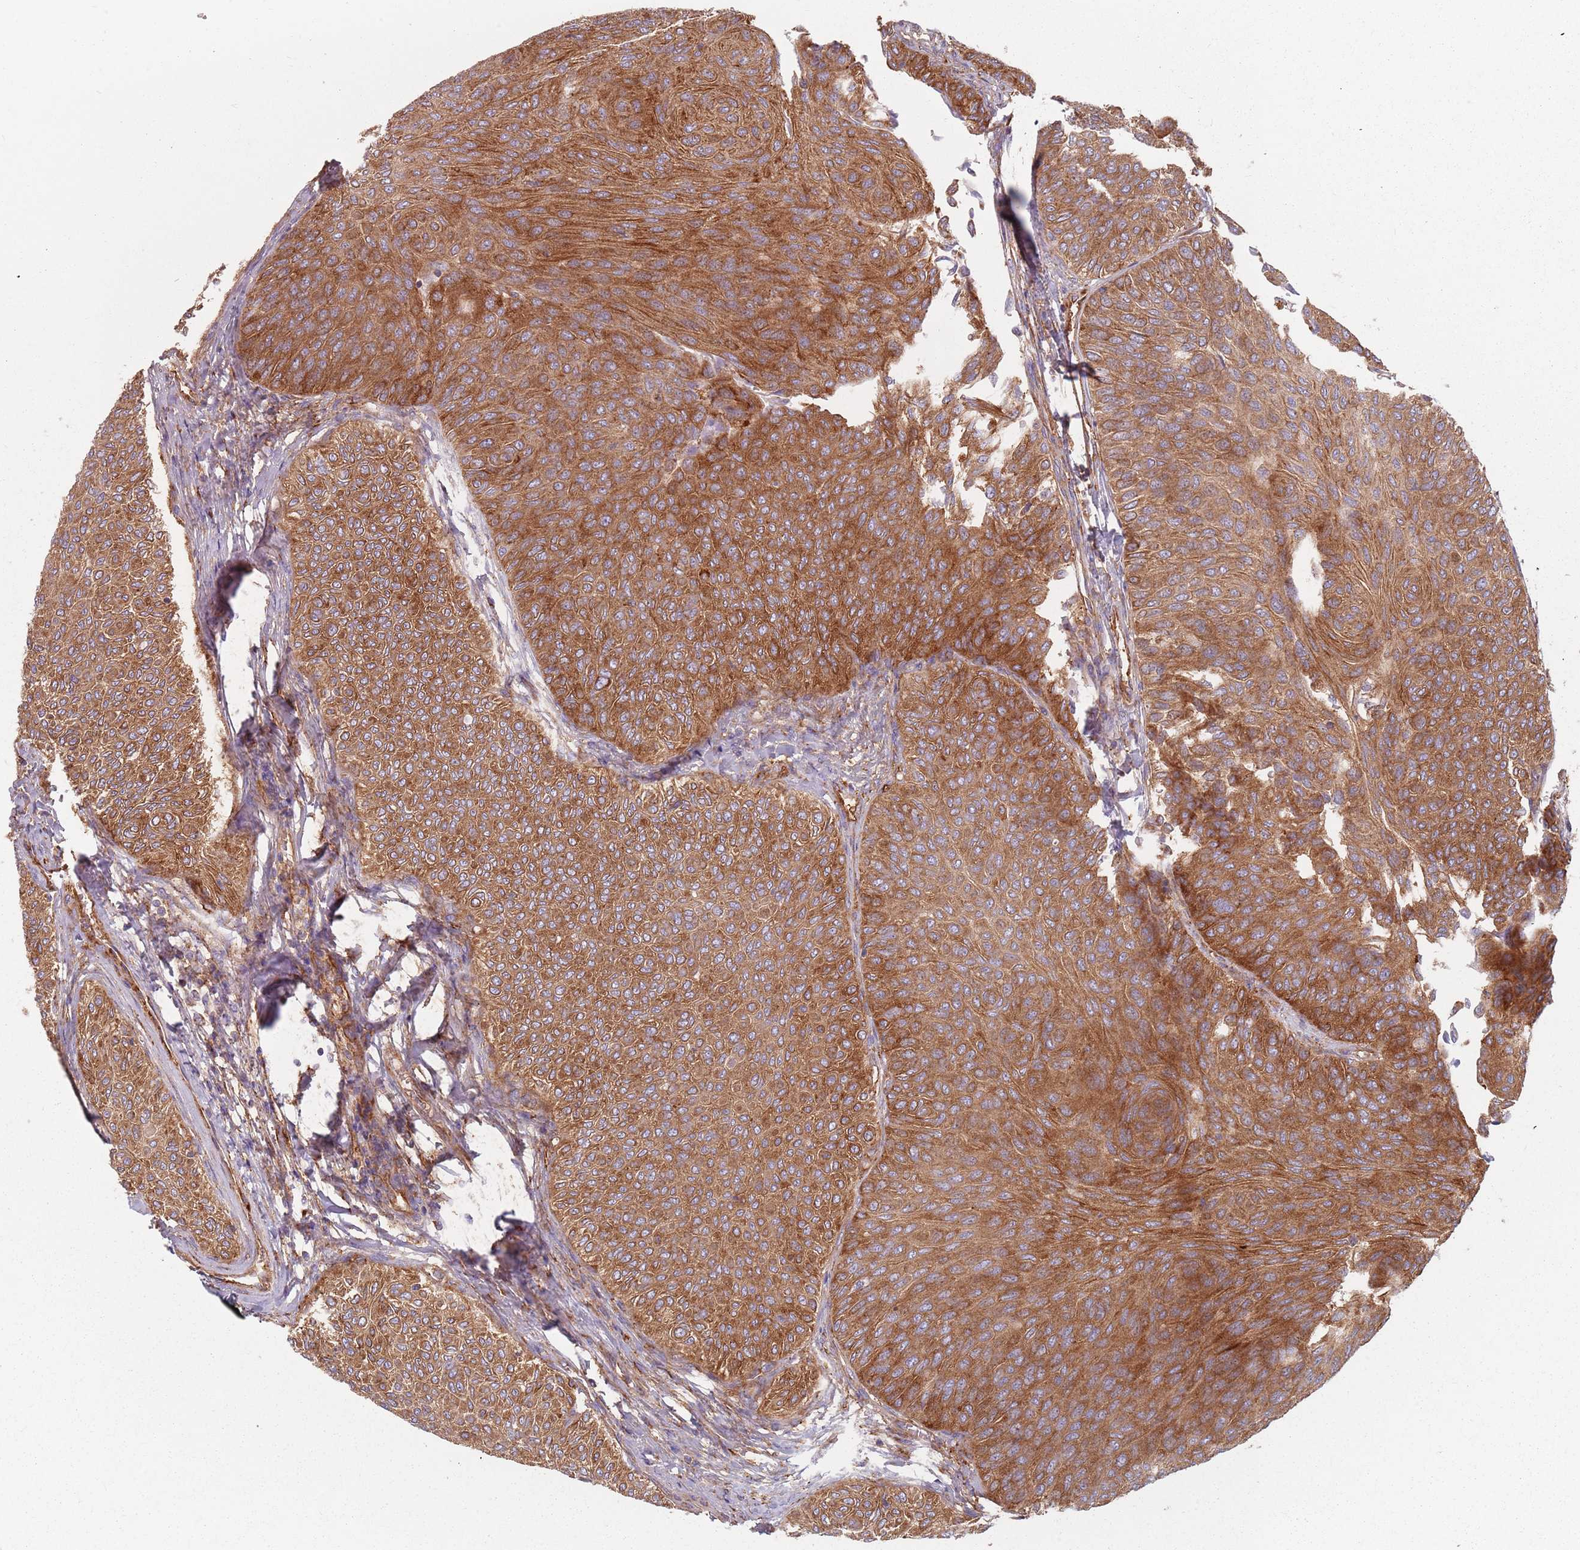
{"staining": {"intensity": "strong", "quantity": ">75%", "location": "cytoplasmic/membranous"}, "tissue": "urothelial cancer", "cell_type": "Tumor cells", "image_type": "cancer", "snomed": [{"axis": "morphology", "description": "Urothelial carcinoma, Low grade"}, {"axis": "topography", "description": "Urinary bladder"}], "caption": "The micrograph displays immunohistochemical staining of urothelial carcinoma (low-grade). There is strong cytoplasmic/membranous positivity is seen in about >75% of tumor cells.", "gene": "TPD52L2", "patient": {"sex": "male", "age": 78}}